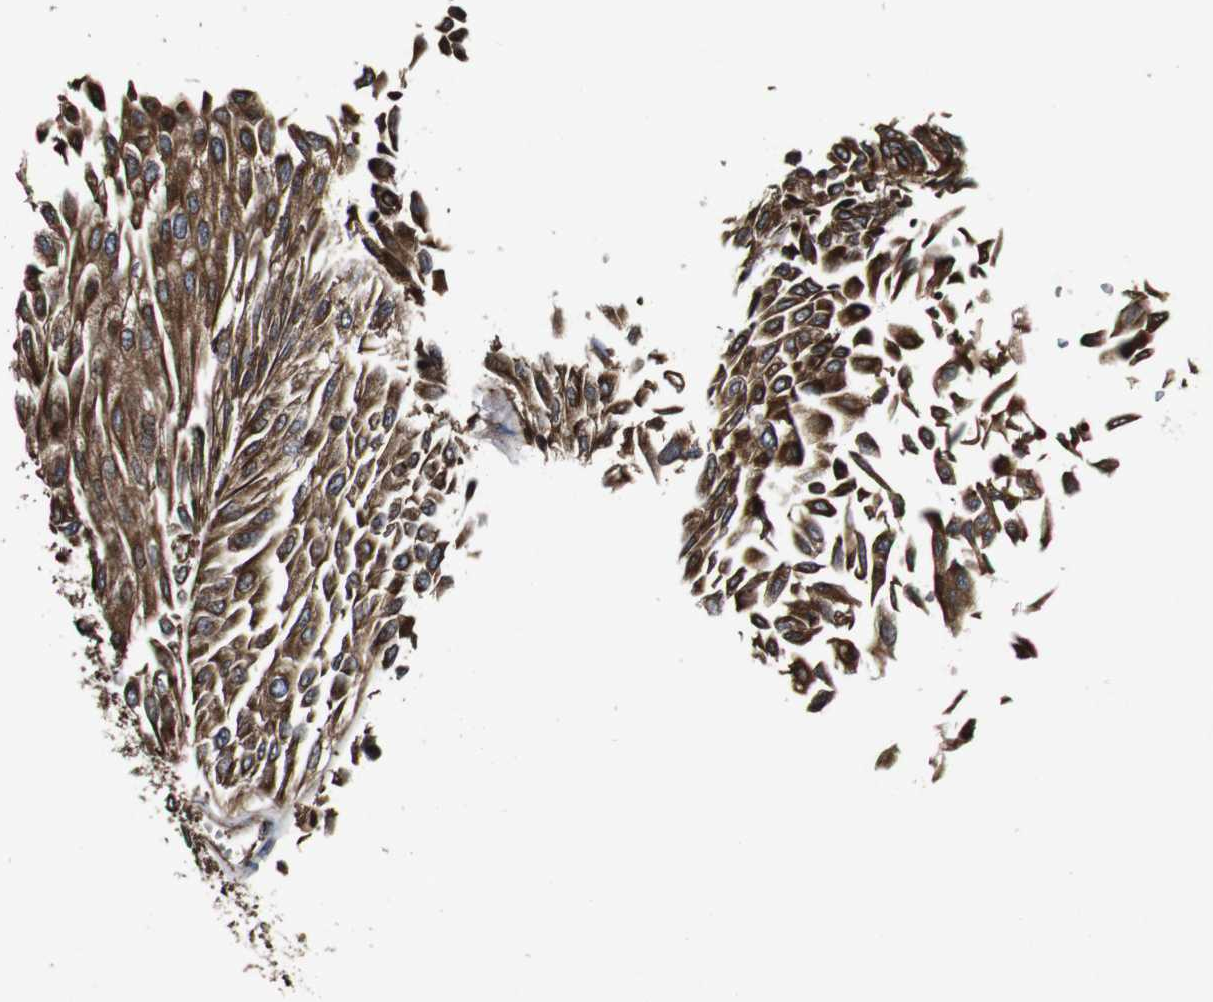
{"staining": {"intensity": "moderate", "quantity": ">75%", "location": "cytoplasmic/membranous"}, "tissue": "urothelial cancer", "cell_type": "Tumor cells", "image_type": "cancer", "snomed": [{"axis": "morphology", "description": "Urothelial carcinoma, Low grade"}, {"axis": "topography", "description": "Urinary bladder"}], "caption": "Urothelial cancer stained with a brown dye shows moderate cytoplasmic/membranous positive expression in approximately >75% of tumor cells.", "gene": "BTN3A3", "patient": {"sex": "male", "age": 67}}